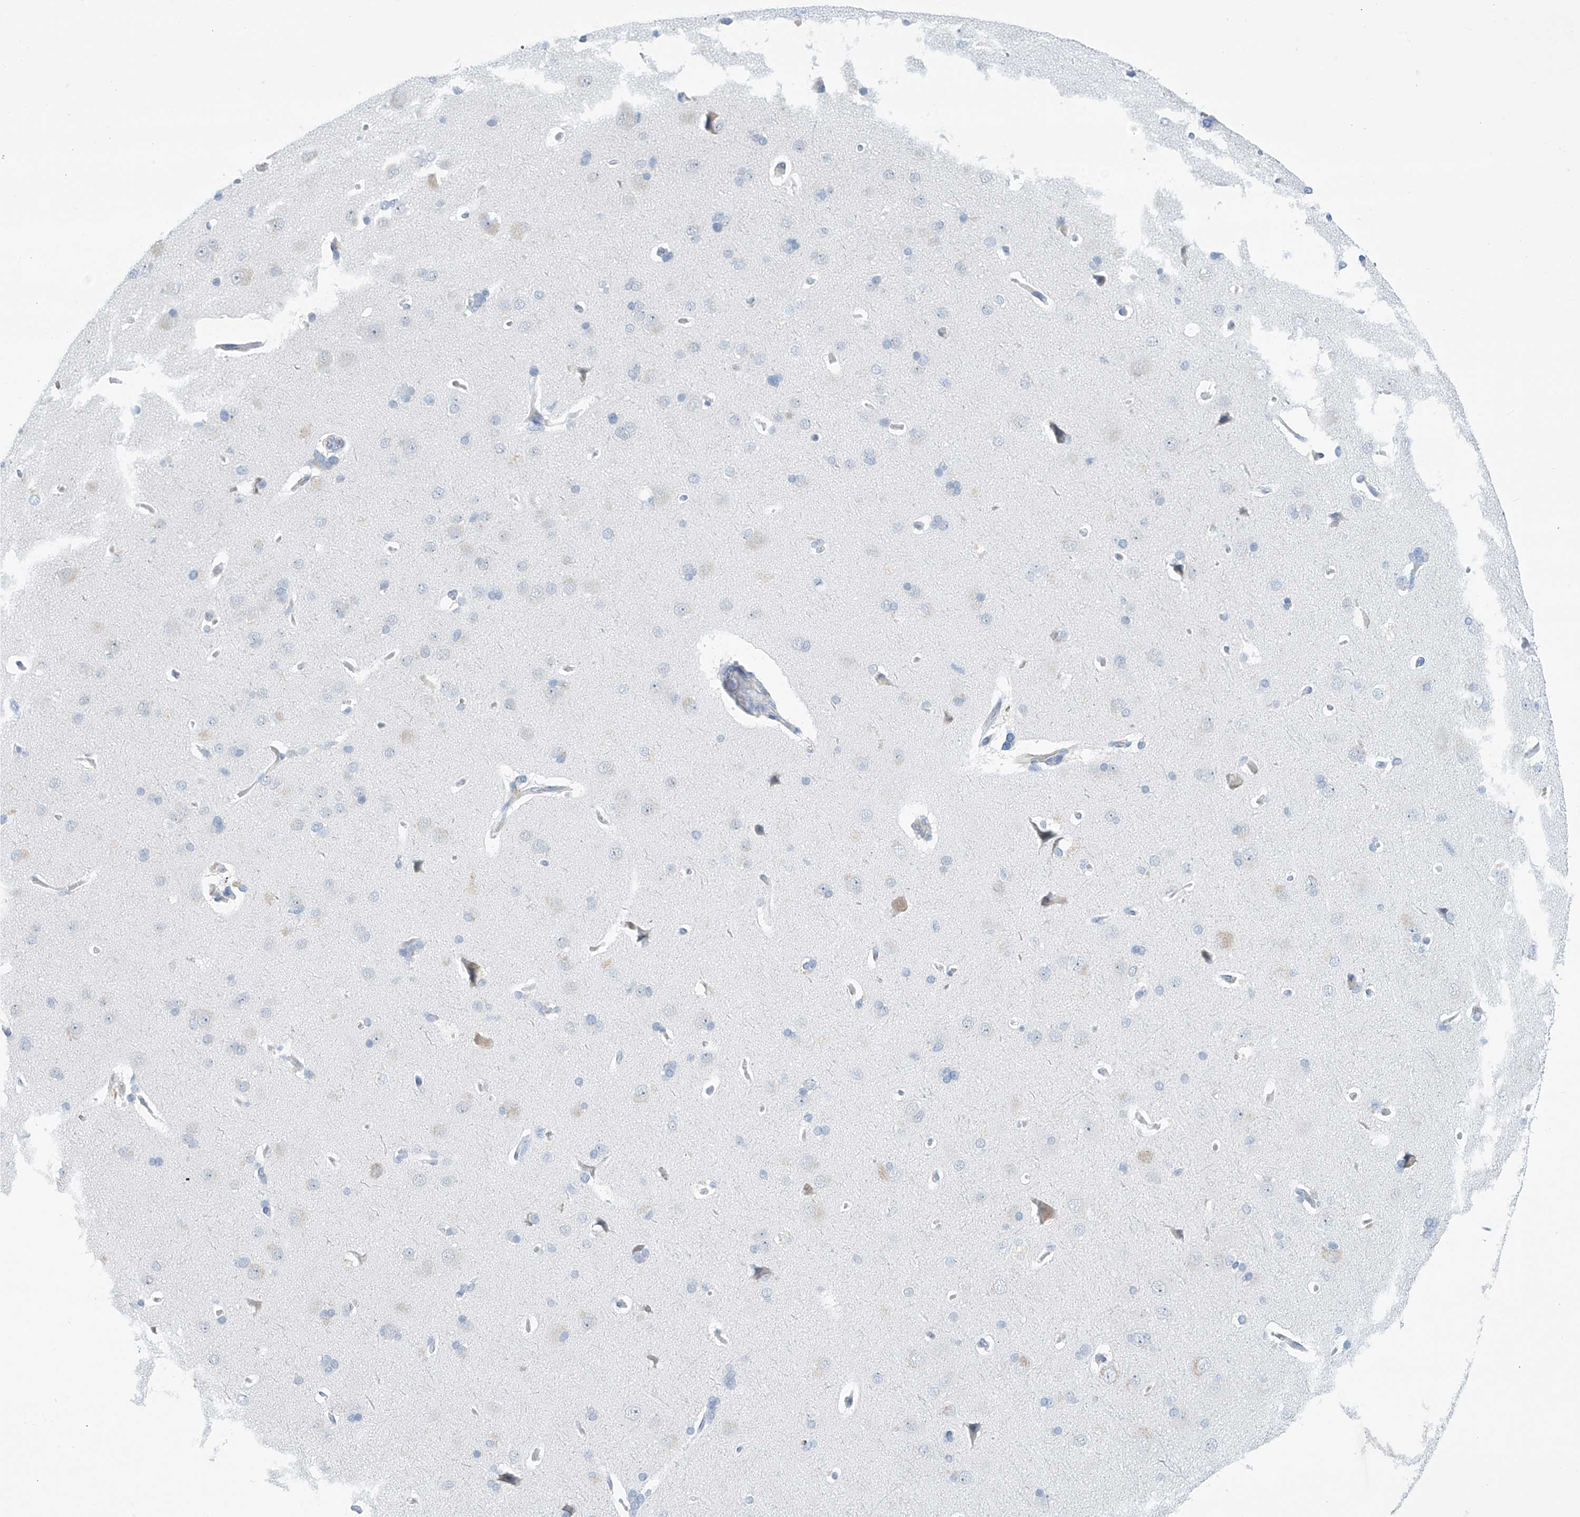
{"staining": {"intensity": "negative", "quantity": "none", "location": "none"}, "tissue": "cerebral cortex", "cell_type": "Endothelial cells", "image_type": "normal", "snomed": [{"axis": "morphology", "description": "Normal tissue, NOS"}, {"axis": "topography", "description": "Cerebral cortex"}], "caption": "IHC micrograph of benign human cerebral cortex stained for a protein (brown), which exhibits no staining in endothelial cells. (Stains: DAB immunohistochemistry (IHC) with hematoxylin counter stain, Microscopy: brightfield microscopy at high magnification).", "gene": "SLC35A5", "patient": {"sex": "male", "age": 62}}